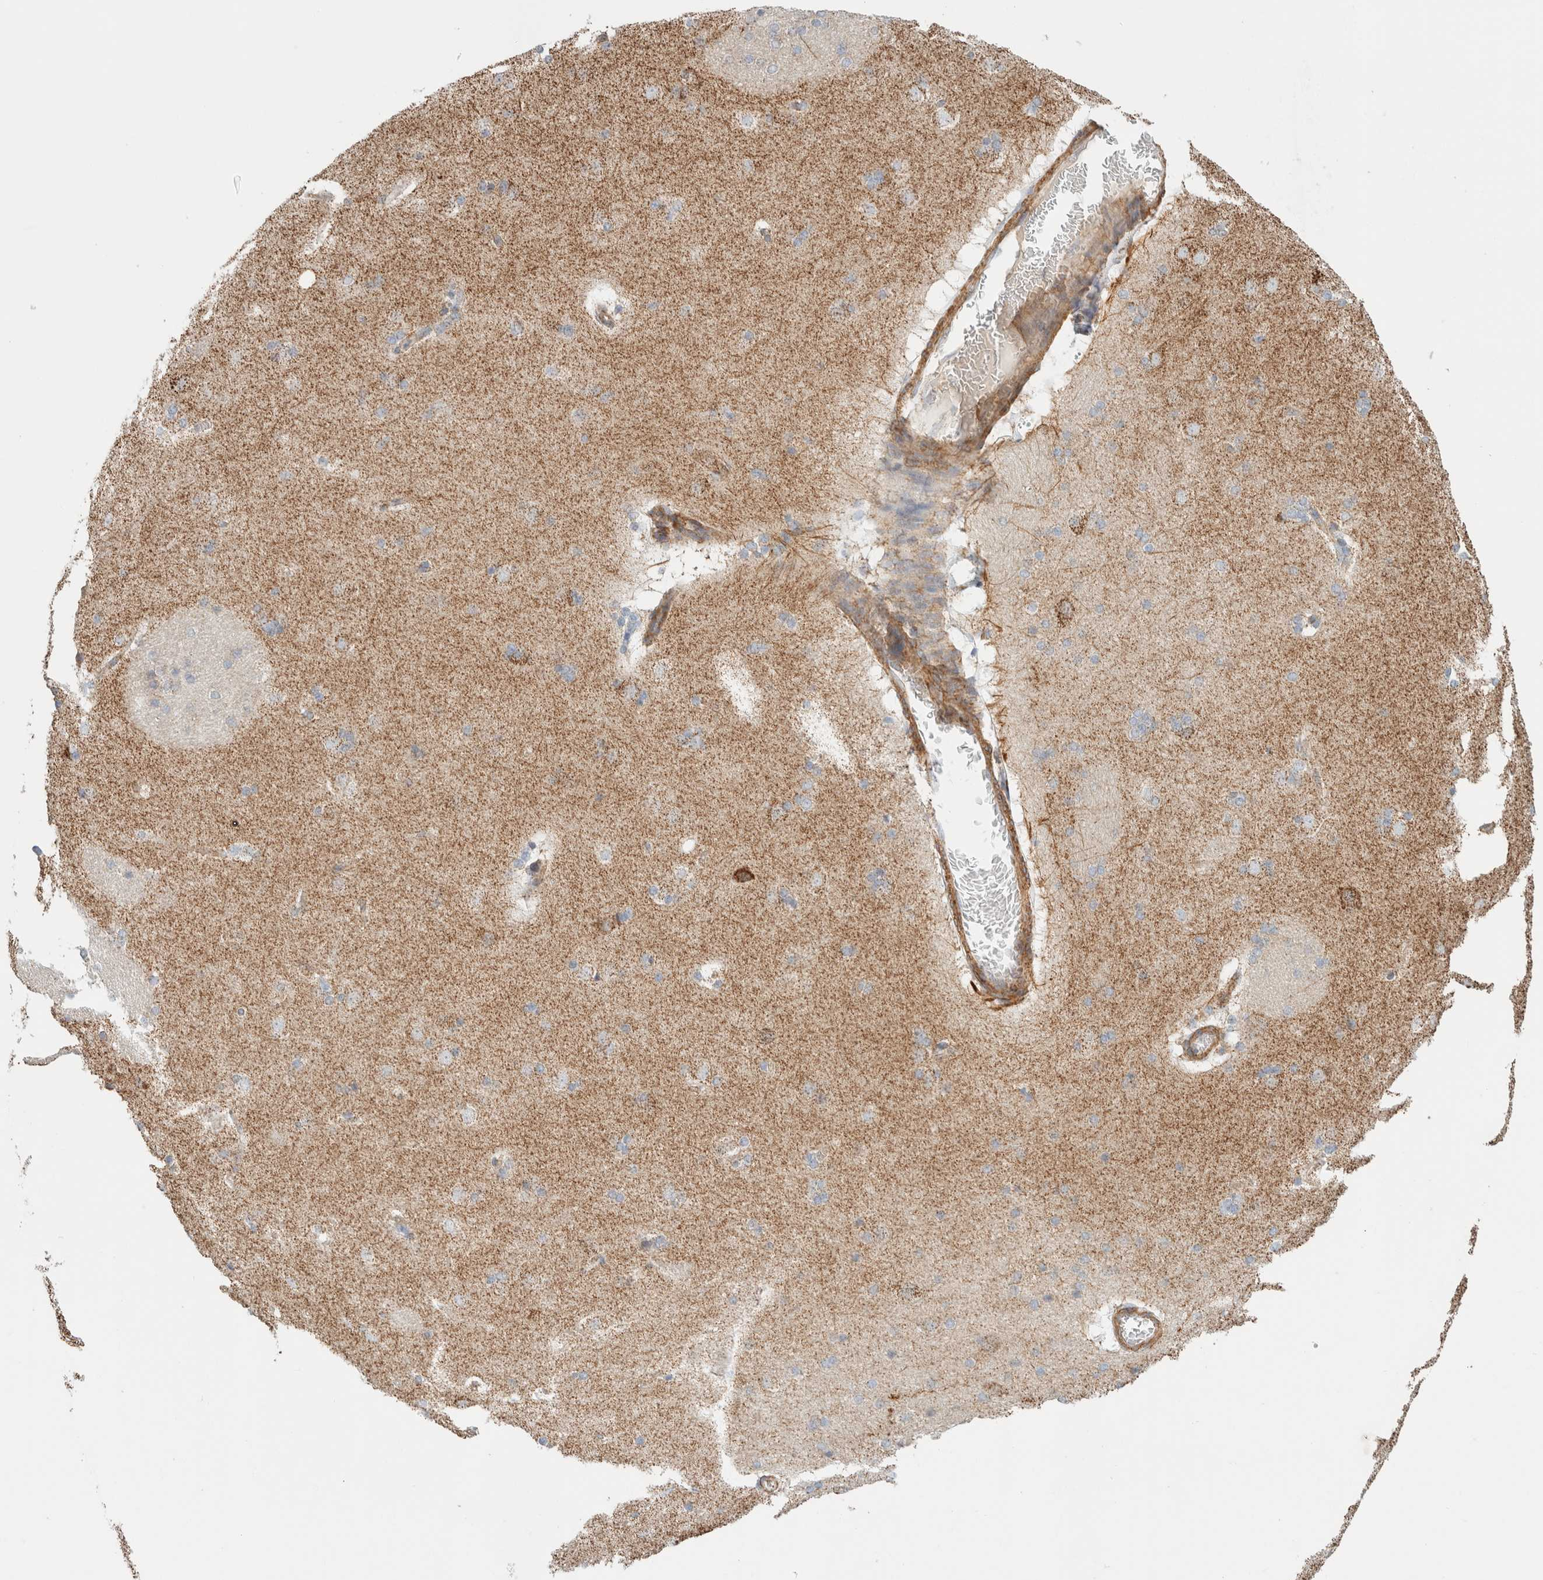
{"staining": {"intensity": "weak", "quantity": "<25%", "location": "cytoplasmic/membranous"}, "tissue": "caudate", "cell_type": "Glial cells", "image_type": "normal", "snomed": [{"axis": "morphology", "description": "Normal tissue, NOS"}, {"axis": "topography", "description": "Lateral ventricle wall"}], "caption": "Immunohistochemistry (IHC) image of normal caudate: human caudate stained with DAB (3,3'-diaminobenzidine) exhibits no significant protein positivity in glial cells. The staining is performed using DAB (3,3'-diaminobenzidine) brown chromogen with nuclei counter-stained in using hematoxylin.", "gene": "MRM3", "patient": {"sex": "female", "age": 19}}